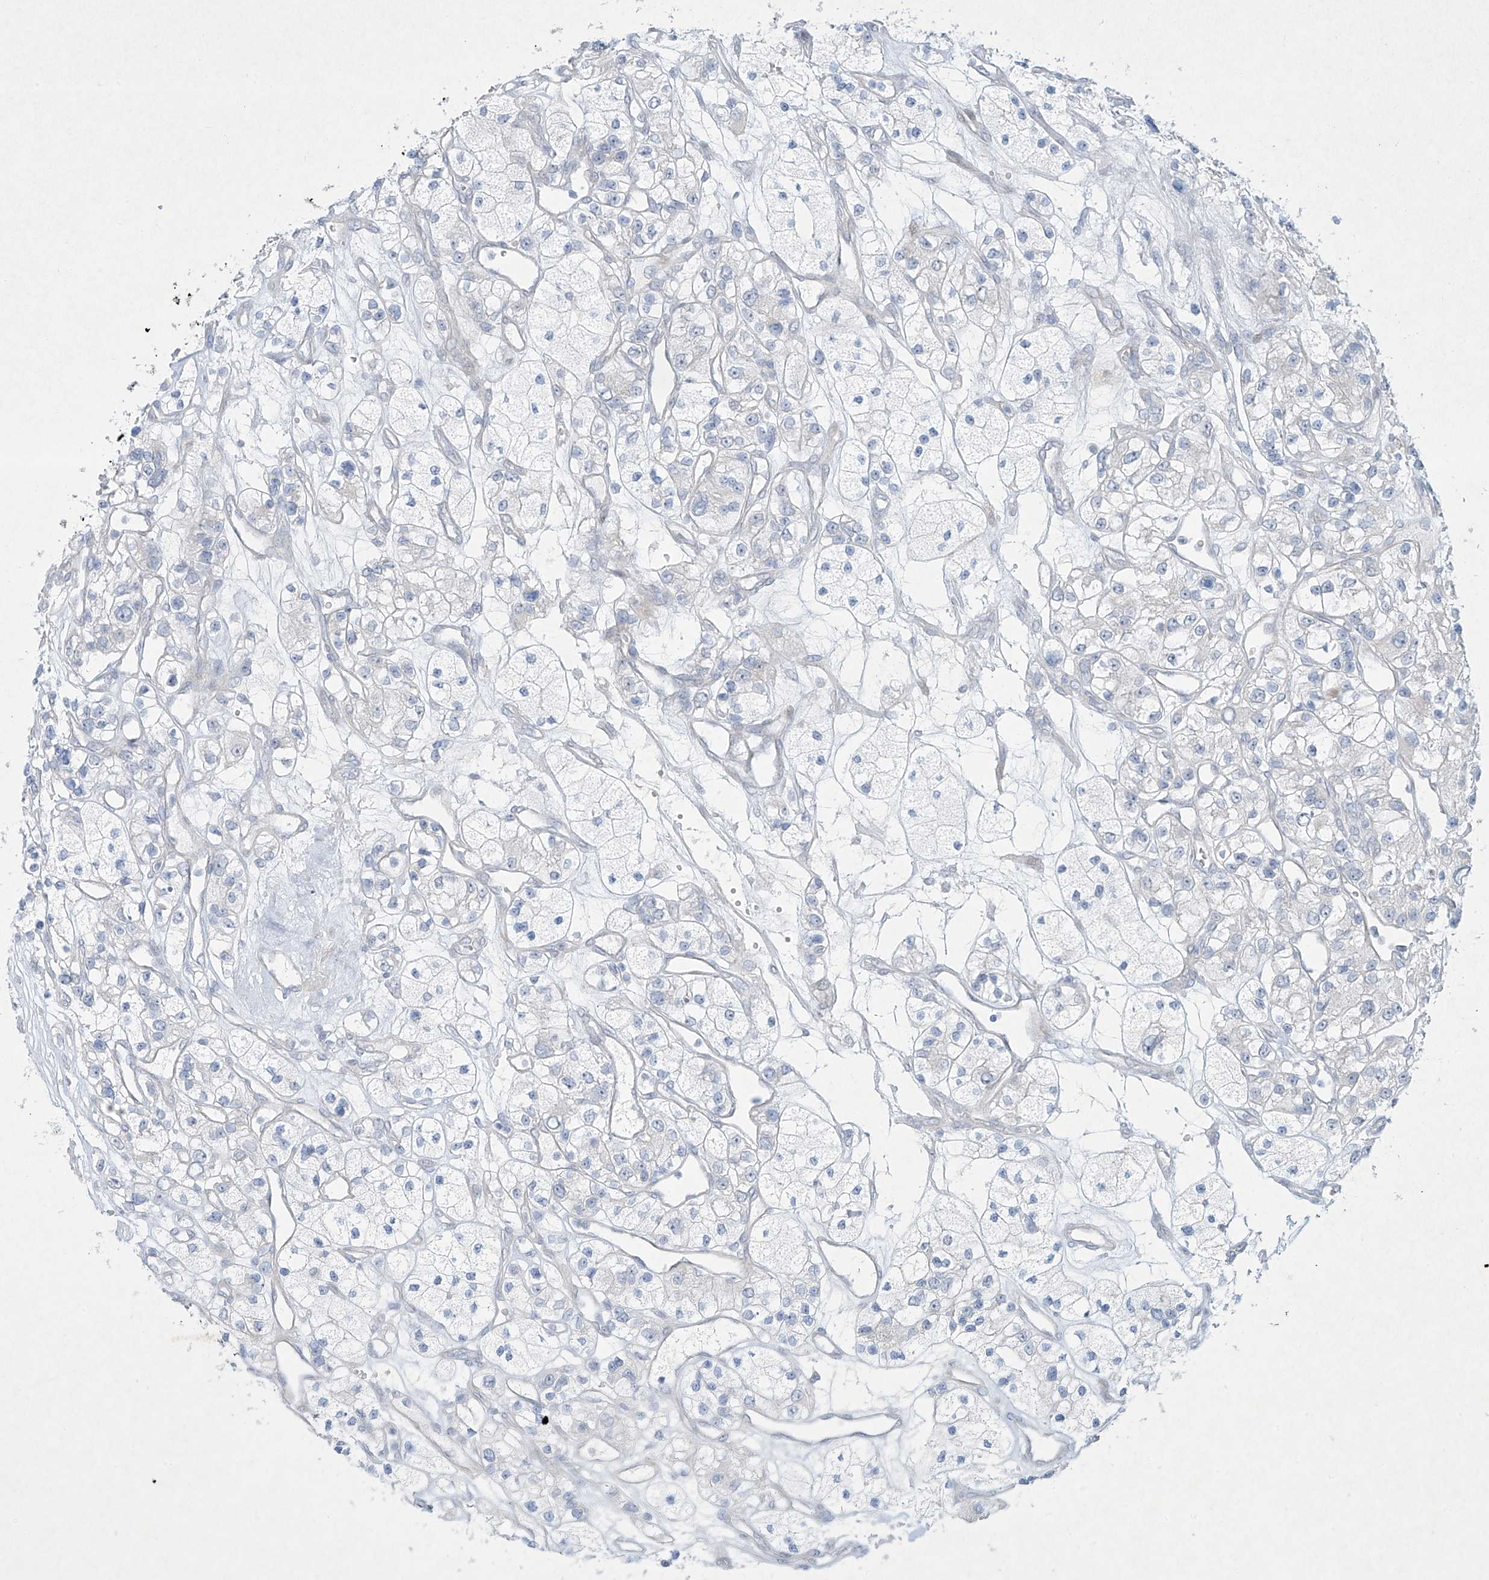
{"staining": {"intensity": "negative", "quantity": "none", "location": "none"}, "tissue": "renal cancer", "cell_type": "Tumor cells", "image_type": "cancer", "snomed": [{"axis": "morphology", "description": "Adenocarcinoma, NOS"}, {"axis": "topography", "description": "Kidney"}], "caption": "Tumor cells show no significant protein positivity in adenocarcinoma (renal).", "gene": "PAX6", "patient": {"sex": "female", "age": 57}}